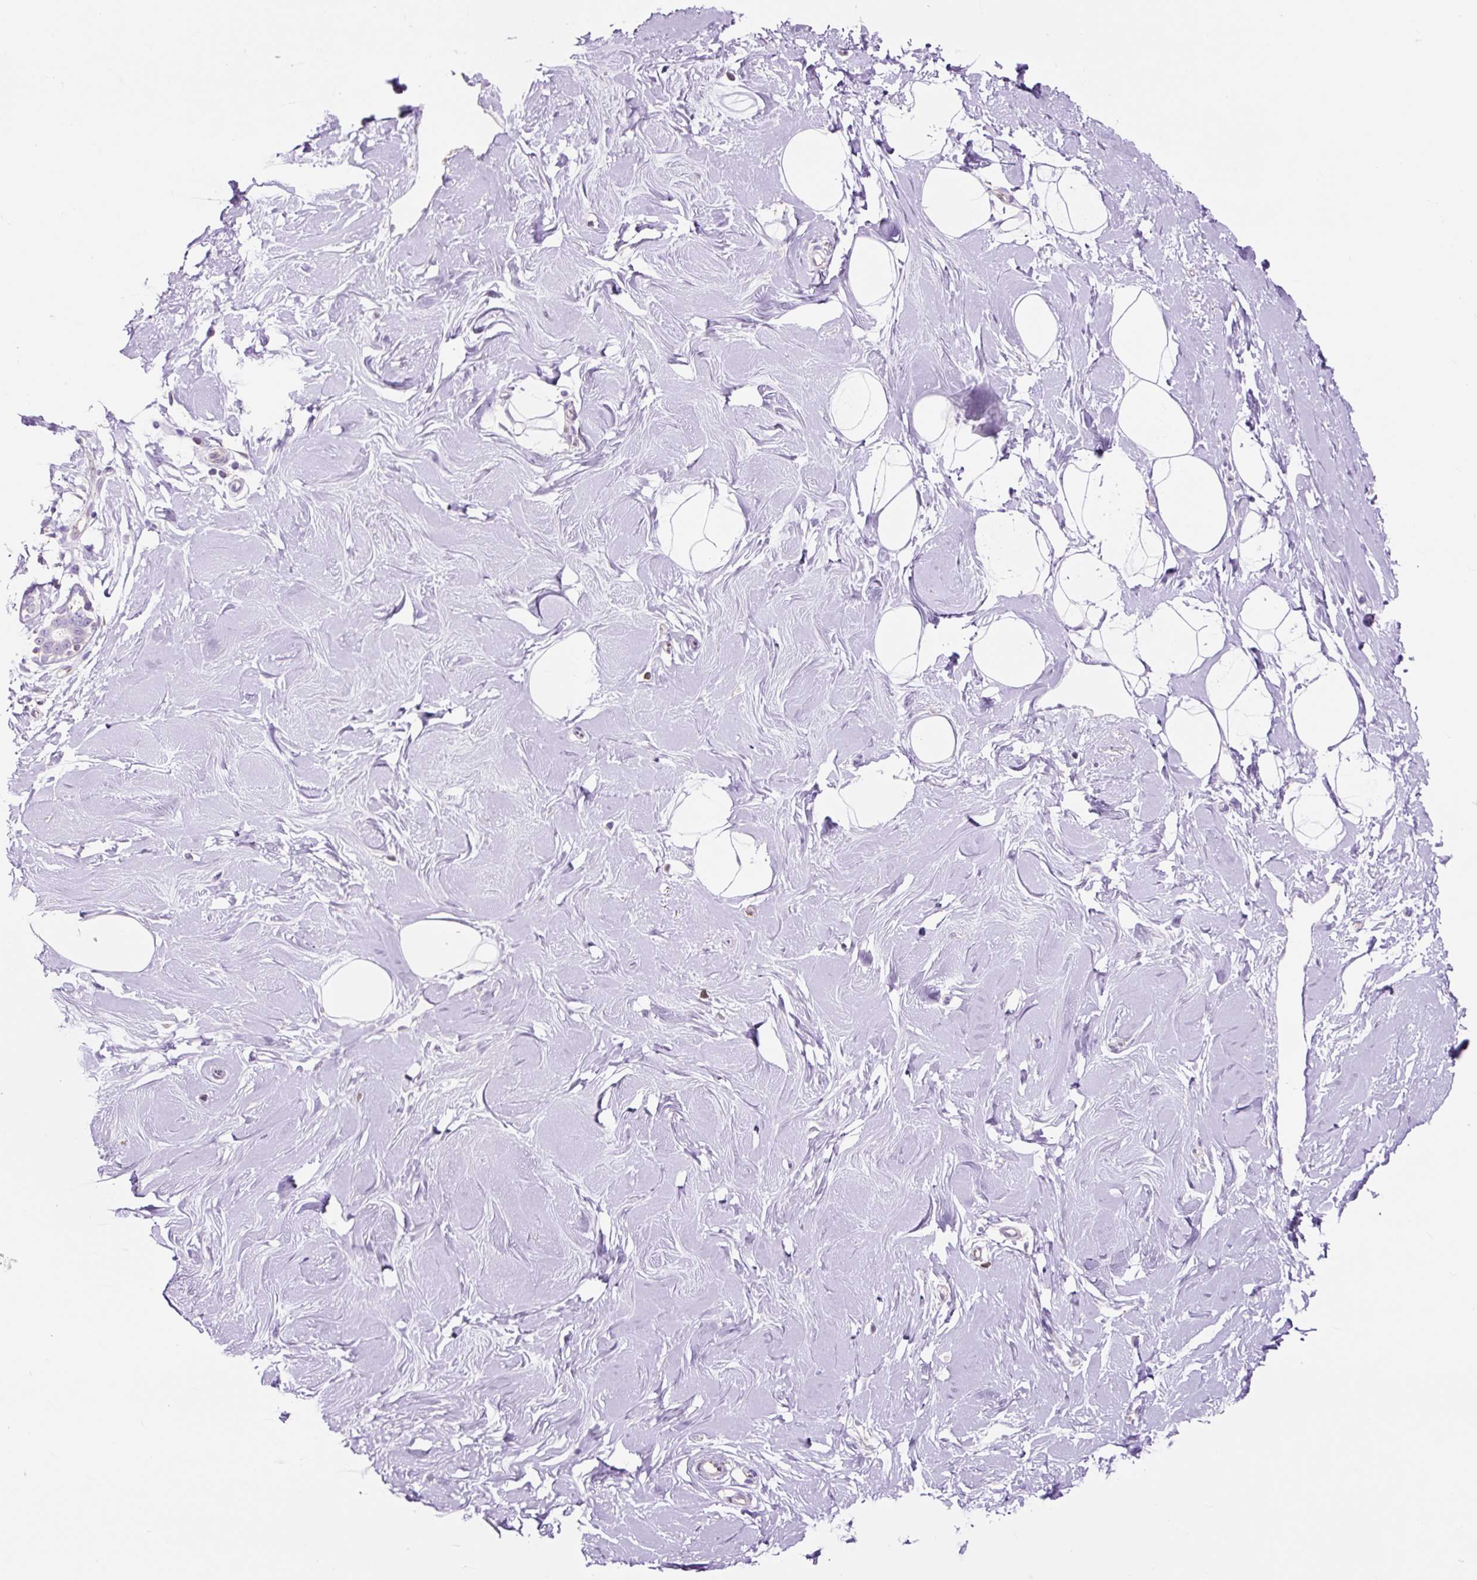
{"staining": {"intensity": "negative", "quantity": "none", "location": "none"}, "tissue": "breast", "cell_type": "Adipocytes", "image_type": "normal", "snomed": [{"axis": "morphology", "description": "Normal tissue, NOS"}, {"axis": "topography", "description": "Breast"}], "caption": "Adipocytes show no significant staining in benign breast. (IHC, brightfield microscopy, high magnification).", "gene": "OR10A7", "patient": {"sex": "female", "age": 27}}